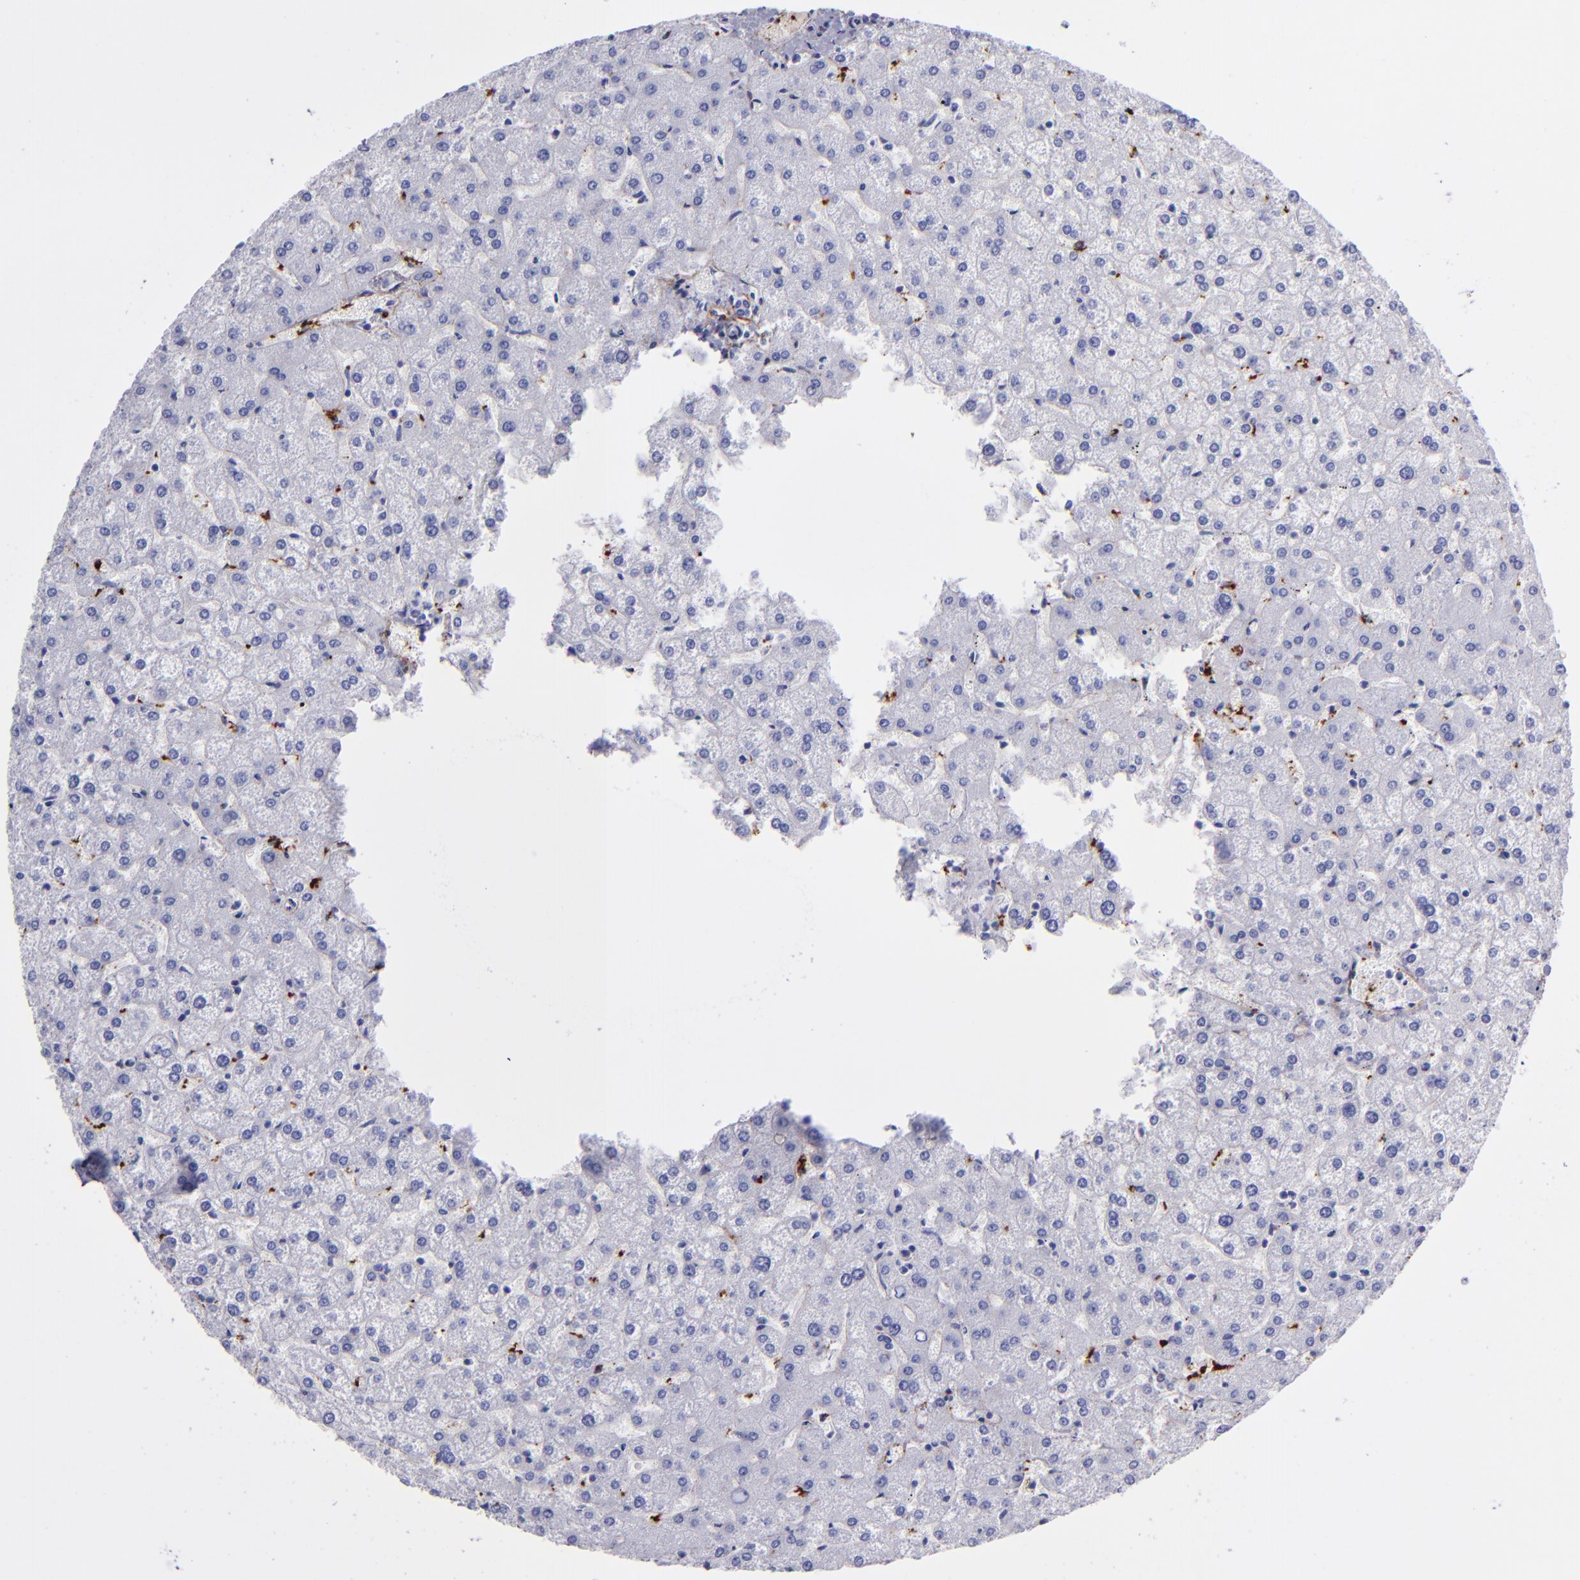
{"staining": {"intensity": "negative", "quantity": "none", "location": "none"}, "tissue": "liver", "cell_type": "Cholangiocytes", "image_type": "normal", "snomed": [{"axis": "morphology", "description": "Normal tissue, NOS"}, {"axis": "topography", "description": "Liver"}], "caption": "Immunohistochemistry histopathology image of benign liver: human liver stained with DAB reveals no significant protein positivity in cholangiocytes. Brightfield microscopy of immunohistochemistry stained with DAB (brown) and hematoxylin (blue), captured at high magnification.", "gene": "EFCAB13", "patient": {"sex": "female", "age": 32}}